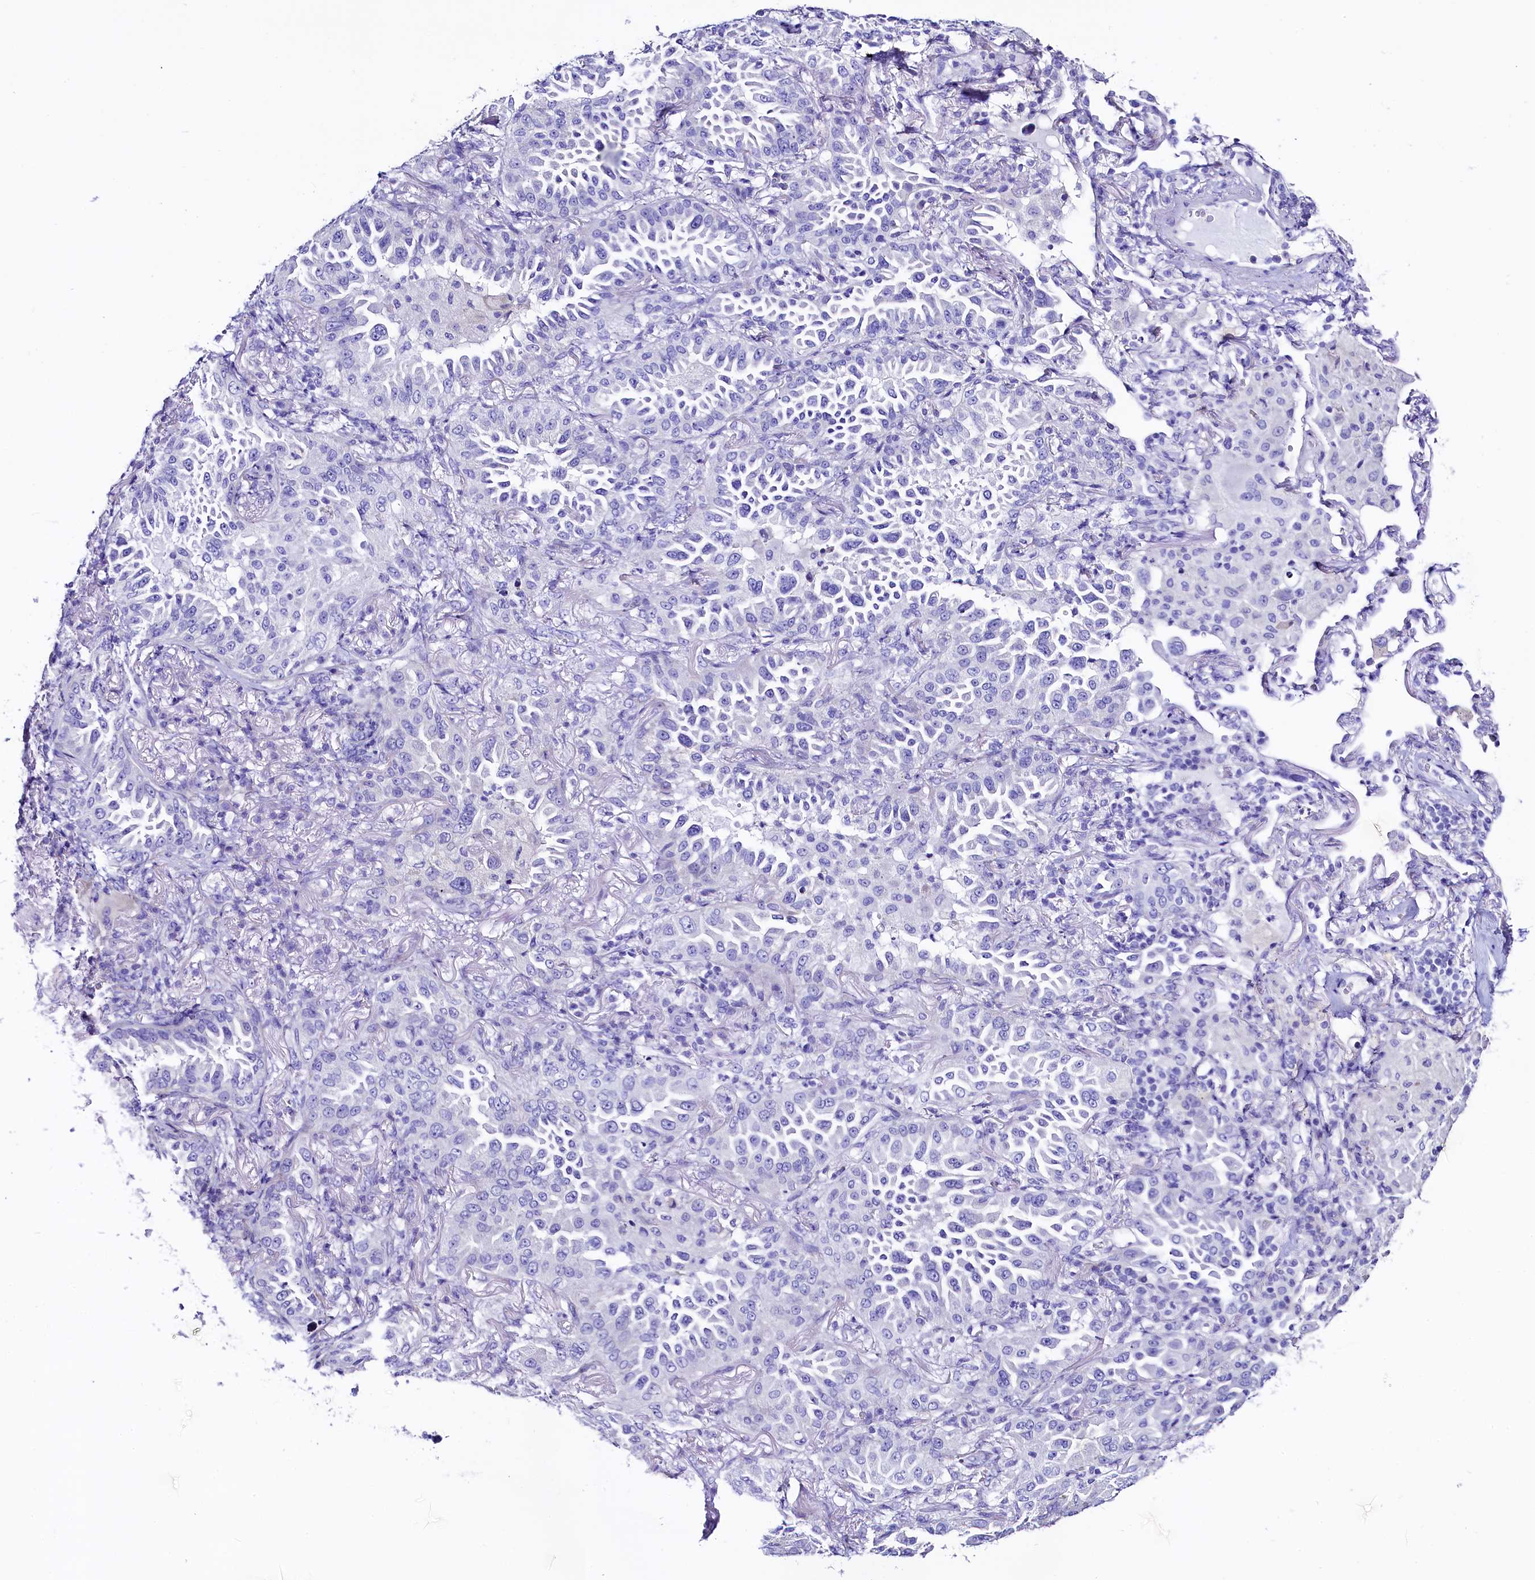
{"staining": {"intensity": "negative", "quantity": "none", "location": "none"}, "tissue": "lung cancer", "cell_type": "Tumor cells", "image_type": "cancer", "snomed": [{"axis": "morphology", "description": "Adenocarcinoma, NOS"}, {"axis": "topography", "description": "Lung"}], "caption": "Lung cancer (adenocarcinoma) was stained to show a protein in brown. There is no significant expression in tumor cells.", "gene": "RBP3", "patient": {"sex": "female", "age": 69}}